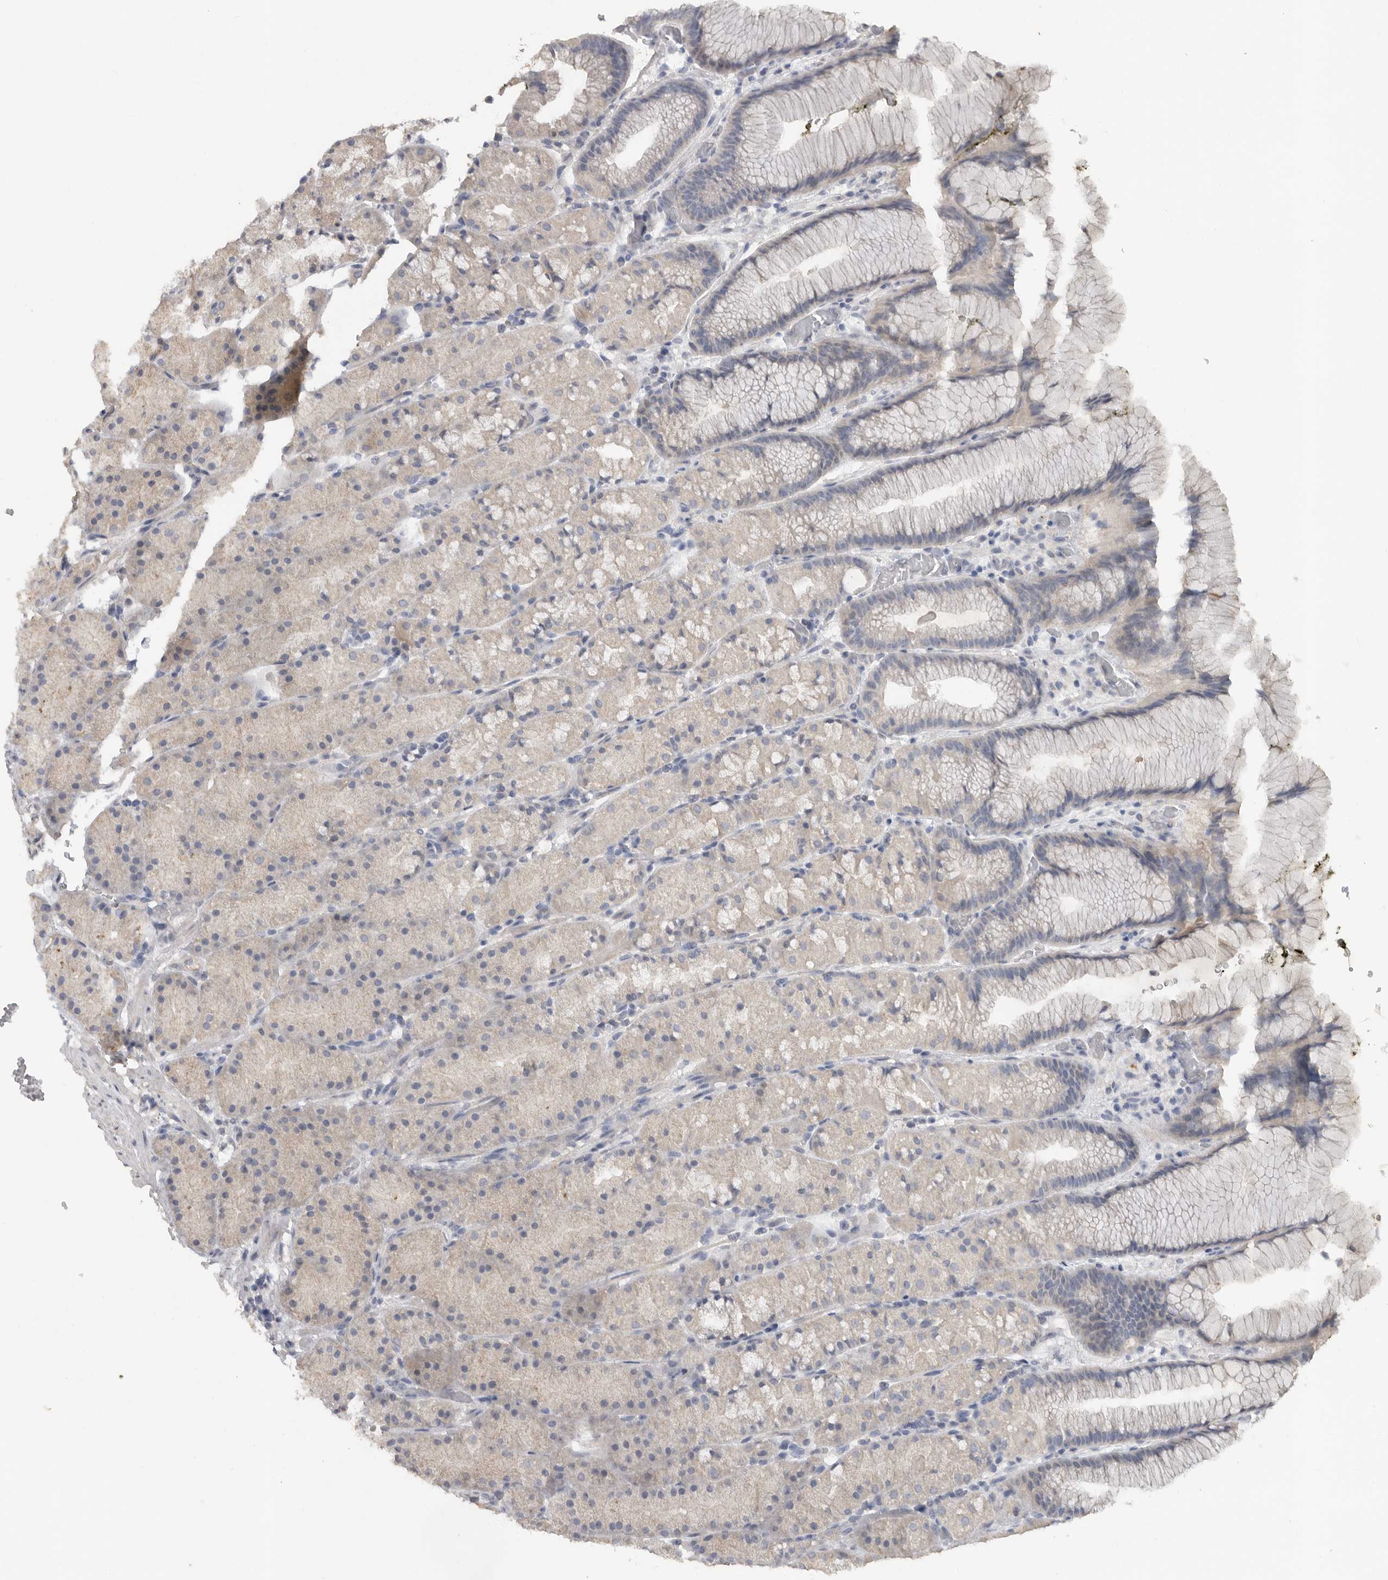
{"staining": {"intensity": "weak", "quantity": "25%-75%", "location": "cytoplasmic/membranous"}, "tissue": "stomach", "cell_type": "Glandular cells", "image_type": "normal", "snomed": [{"axis": "morphology", "description": "Normal tissue, NOS"}, {"axis": "topography", "description": "Stomach, upper"}, {"axis": "topography", "description": "Stomach"}], "caption": "The micrograph shows immunohistochemical staining of unremarkable stomach. There is weak cytoplasmic/membranous positivity is seen in approximately 25%-75% of glandular cells. The protein is stained brown, and the nuclei are stained in blue (DAB IHC with brightfield microscopy, high magnification).", "gene": "REG4", "patient": {"sex": "male", "age": 48}}